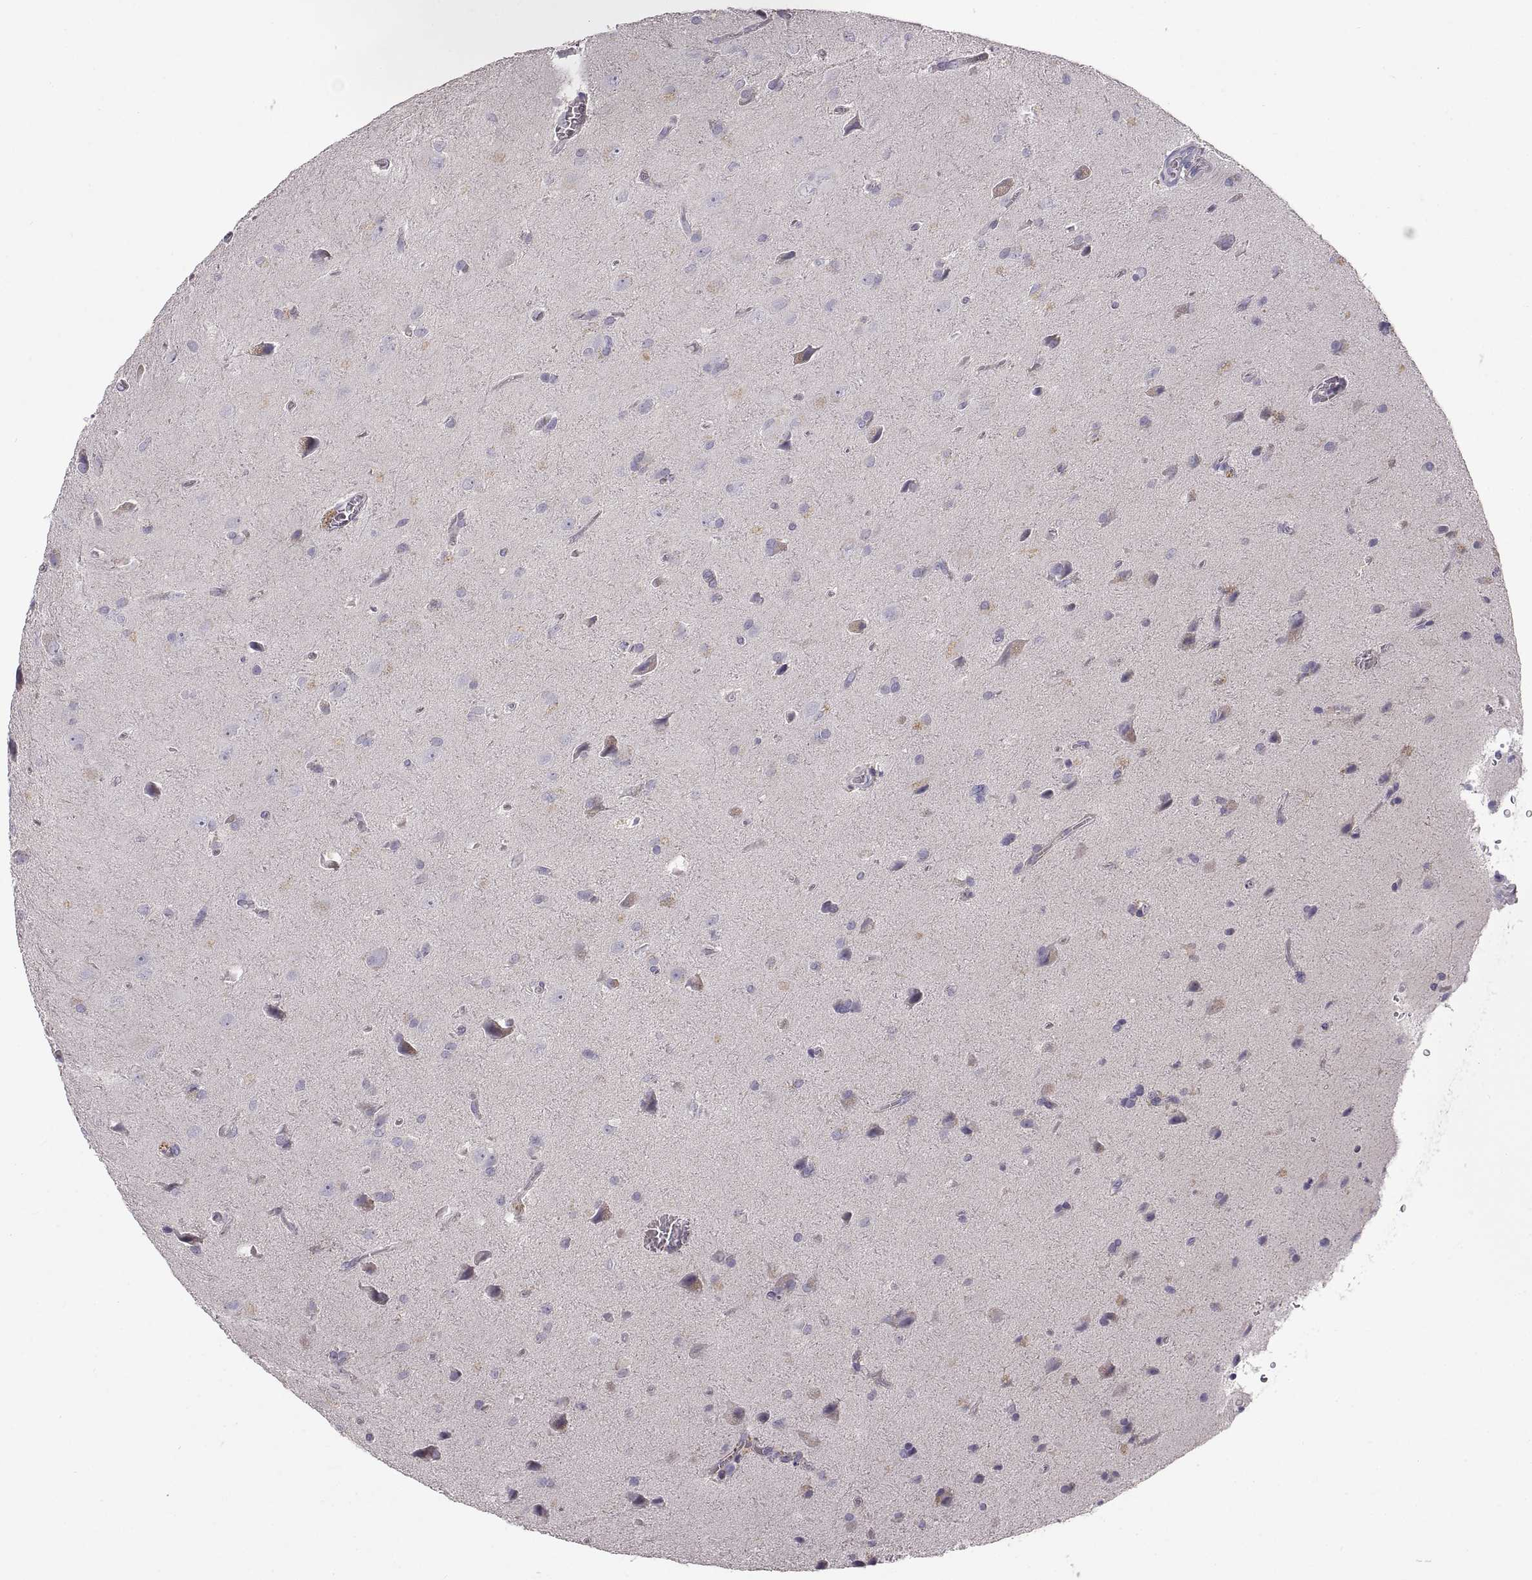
{"staining": {"intensity": "negative", "quantity": "none", "location": "none"}, "tissue": "glioma", "cell_type": "Tumor cells", "image_type": "cancer", "snomed": [{"axis": "morphology", "description": "Glioma, malignant, Low grade"}, {"axis": "topography", "description": "Brain"}], "caption": "An immunohistochemistry (IHC) micrograph of low-grade glioma (malignant) is shown. There is no staining in tumor cells of low-grade glioma (malignant).", "gene": "ADAM32", "patient": {"sex": "male", "age": 58}}